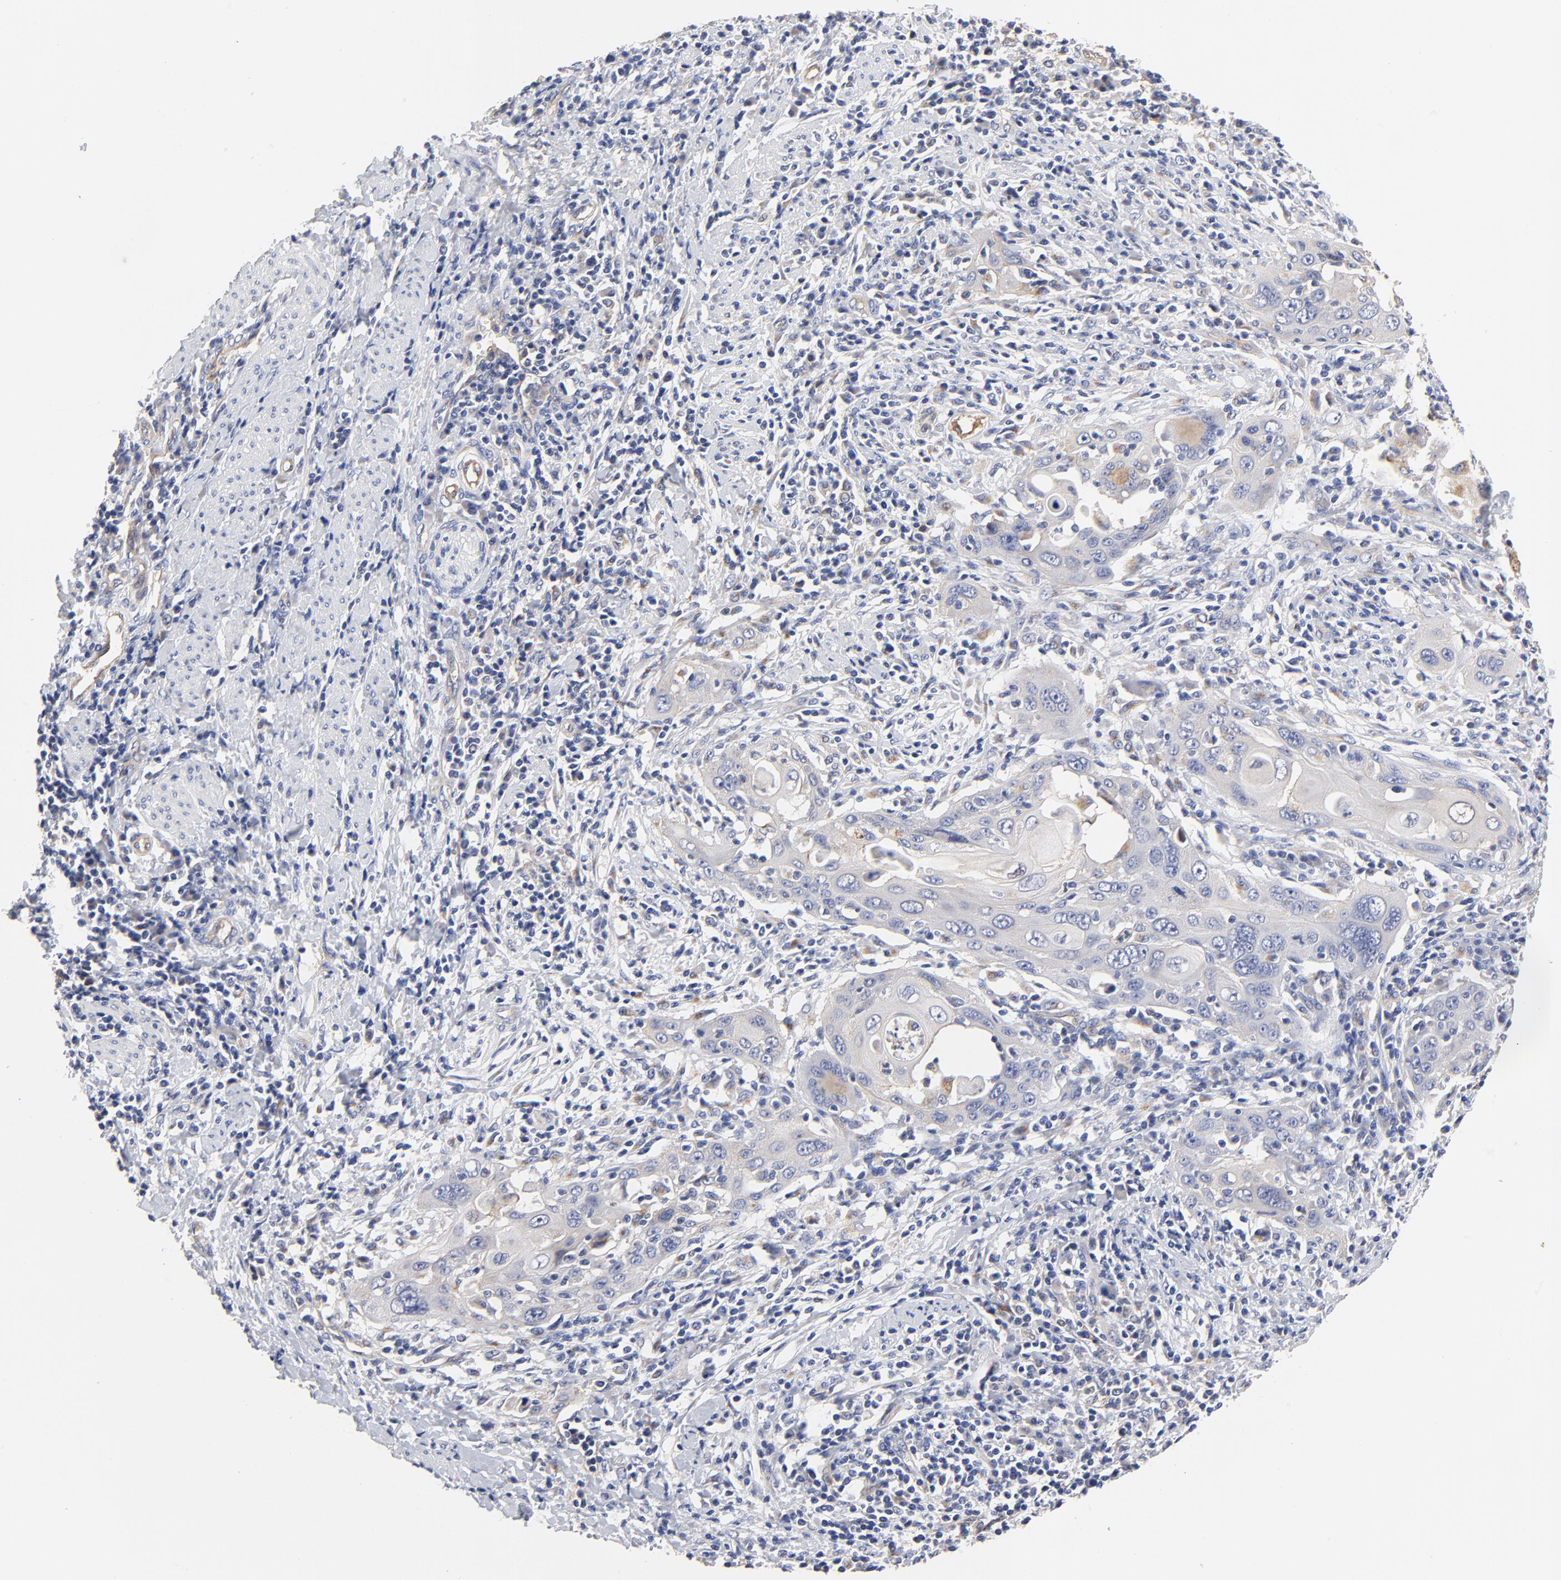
{"staining": {"intensity": "weak", "quantity": ">75%", "location": "cytoplasmic/membranous"}, "tissue": "cervical cancer", "cell_type": "Tumor cells", "image_type": "cancer", "snomed": [{"axis": "morphology", "description": "Squamous cell carcinoma, NOS"}, {"axis": "topography", "description": "Cervix"}], "caption": "Protein staining shows weak cytoplasmic/membranous expression in about >75% of tumor cells in cervical cancer (squamous cell carcinoma). The staining is performed using DAB brown chromogen to label protein expression. The nuclei are counter-stained blue using hematoxylin.", "gene": "FBXL2", "patient": {"sex": "female", "age": 54}}